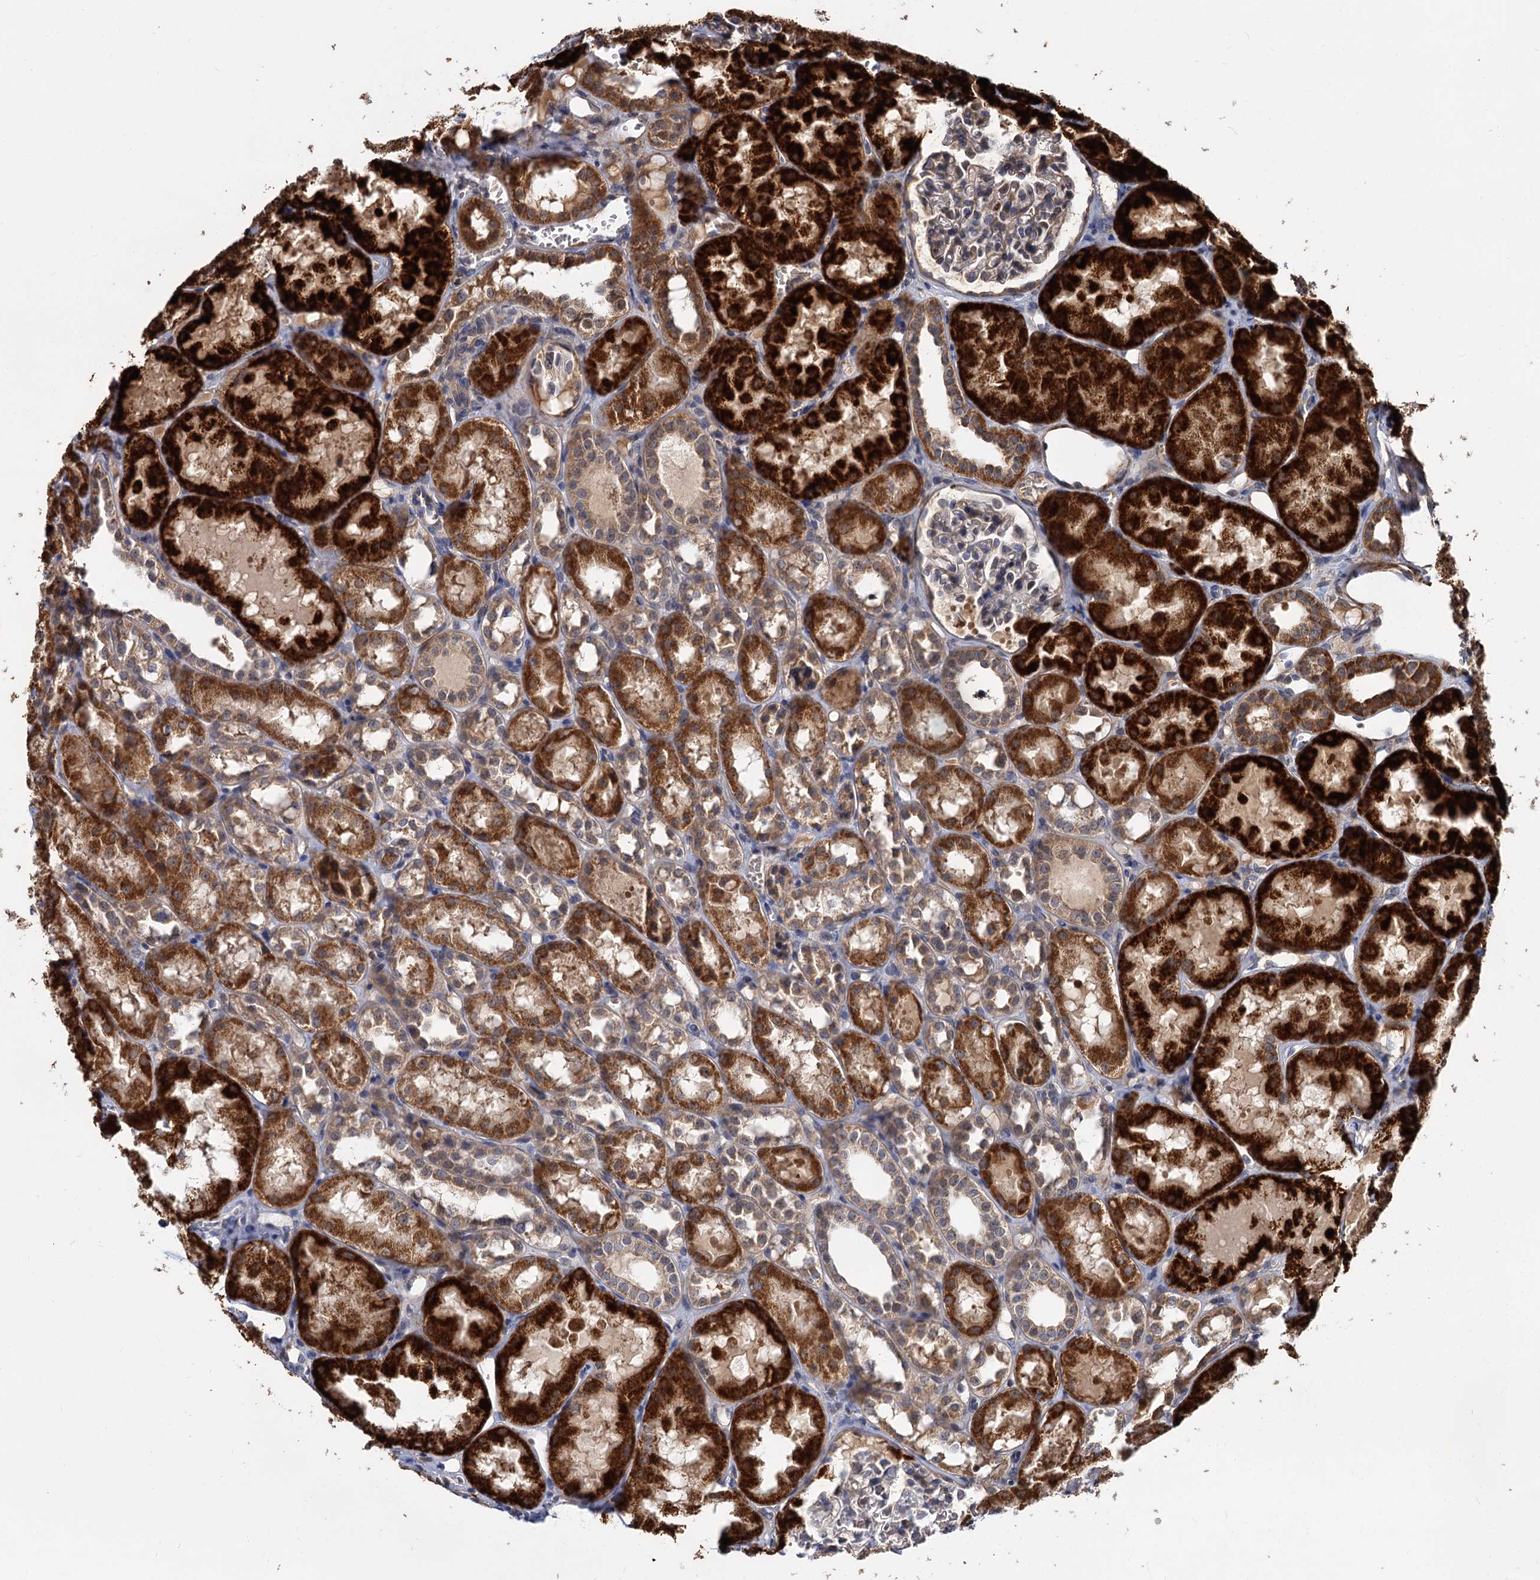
{"staining": {"intensity": "negative", "quantity": "none", "location": "none"}, "tissue": "kidney", "cell_type": "Cells in glomeruli", "image_type": "normal", "snomed": [{"axis": "morphology", "description": "Normal tissue, NOS"}, {"axis": "topography", "description": "Kidney"}], "caption": "High power microscopy image of an IHC histopathology image of unremarkable kidney, revealing no significant positivity in cells in glomeruli.", "gene": "ALKBH7", "patient": {"sex": "male", "age": 16}}